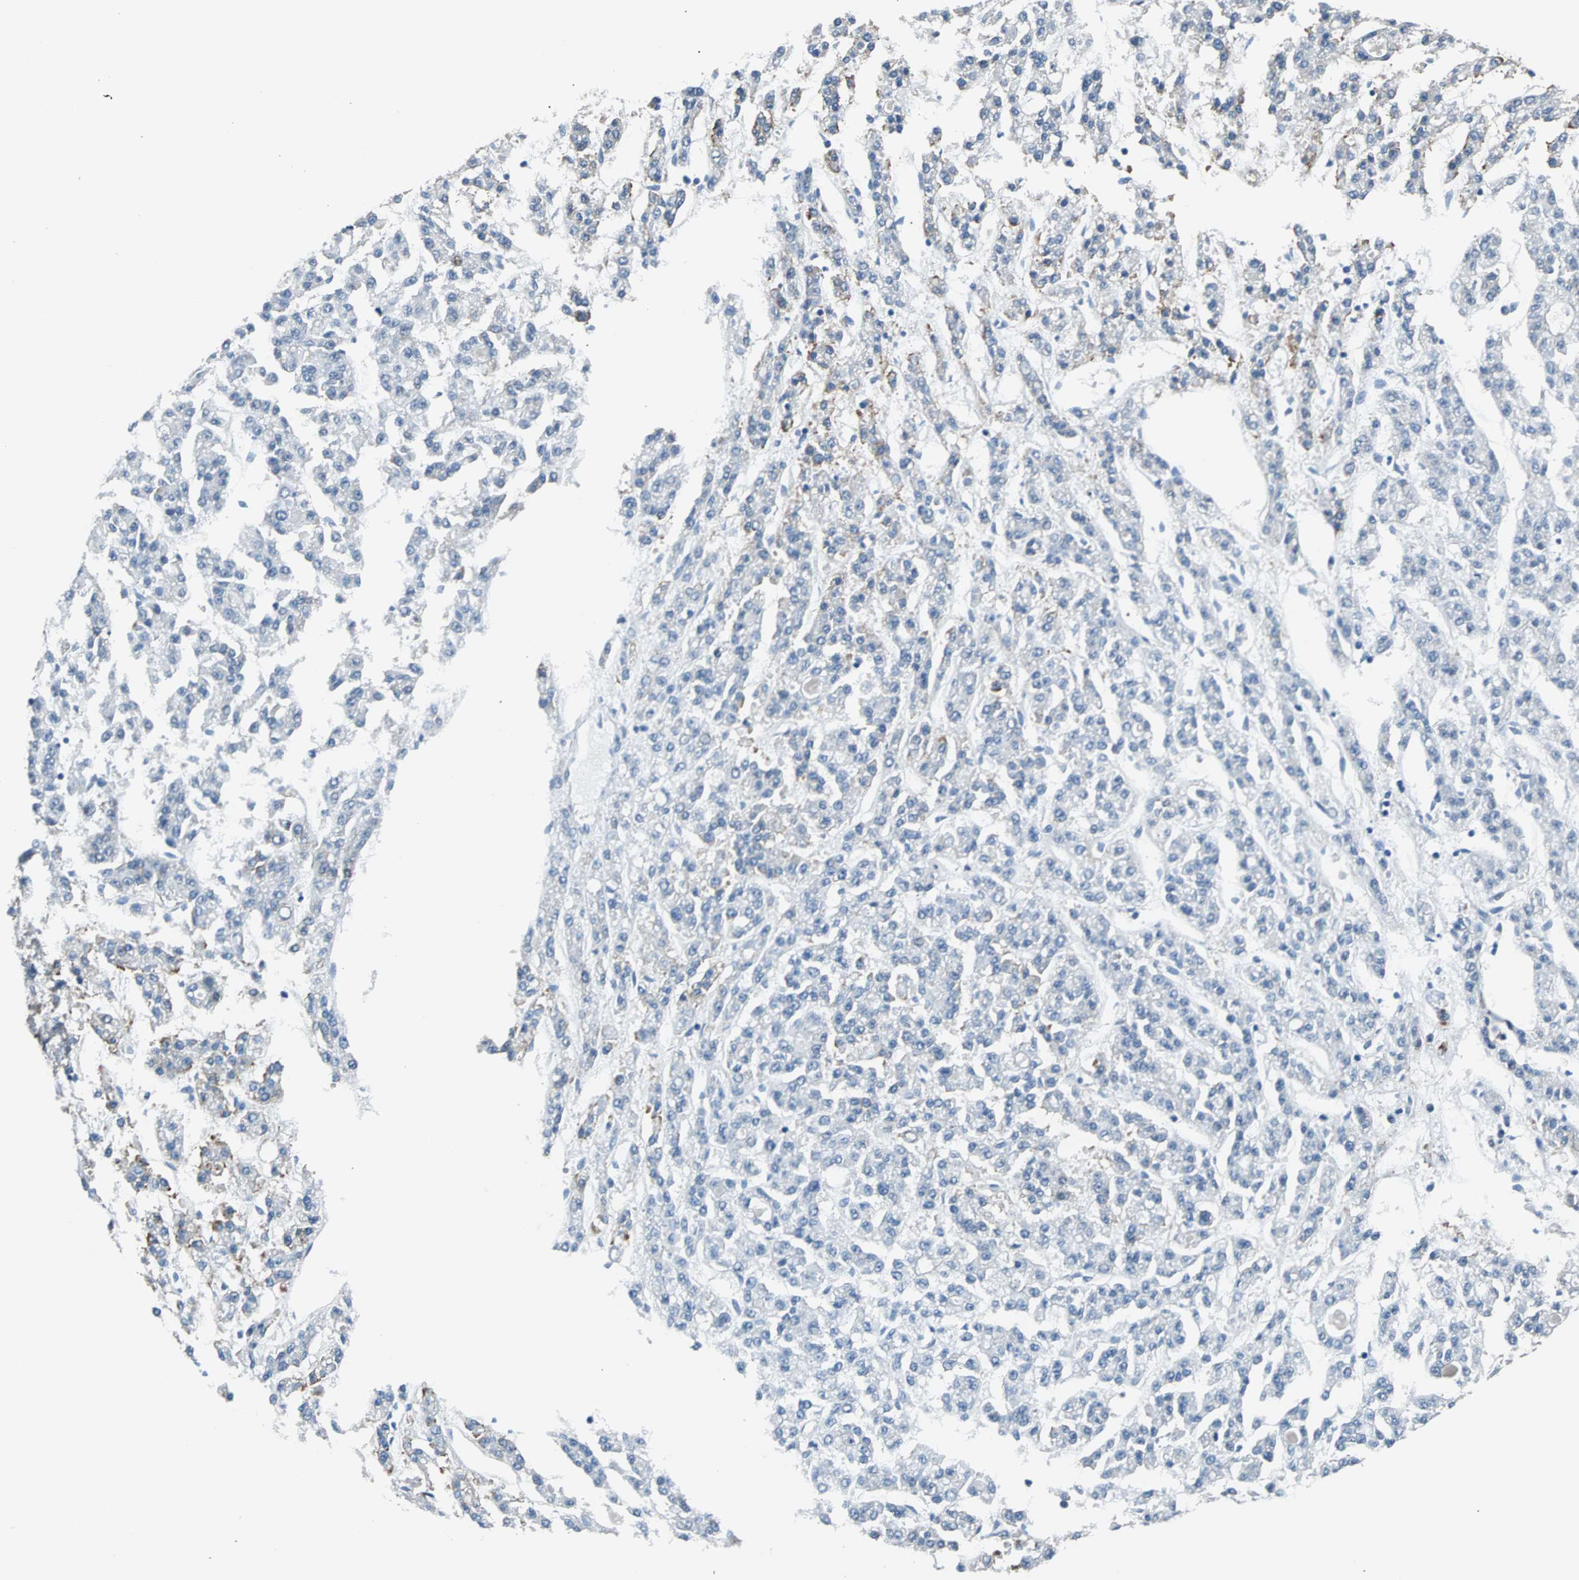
{"staining": {"intensity": "weak", "quantity": "<25%", "location": "cytoplasmic/membranous"}, "tissue": "liver cancer", "cell_type": "Tumor cells", "image_type": "cancer", "snomed": [{"axis": "morphology", "description": "Carcinoma, Hepatocellular, NOS"}, {"axis": "topography", "description": "Liver"}], "caption": "Histopathology image shows no significant protein expression in tumor cells of liver cancer.", "gene": "USP28", "patient": {"sex": "male", "age": 70}}